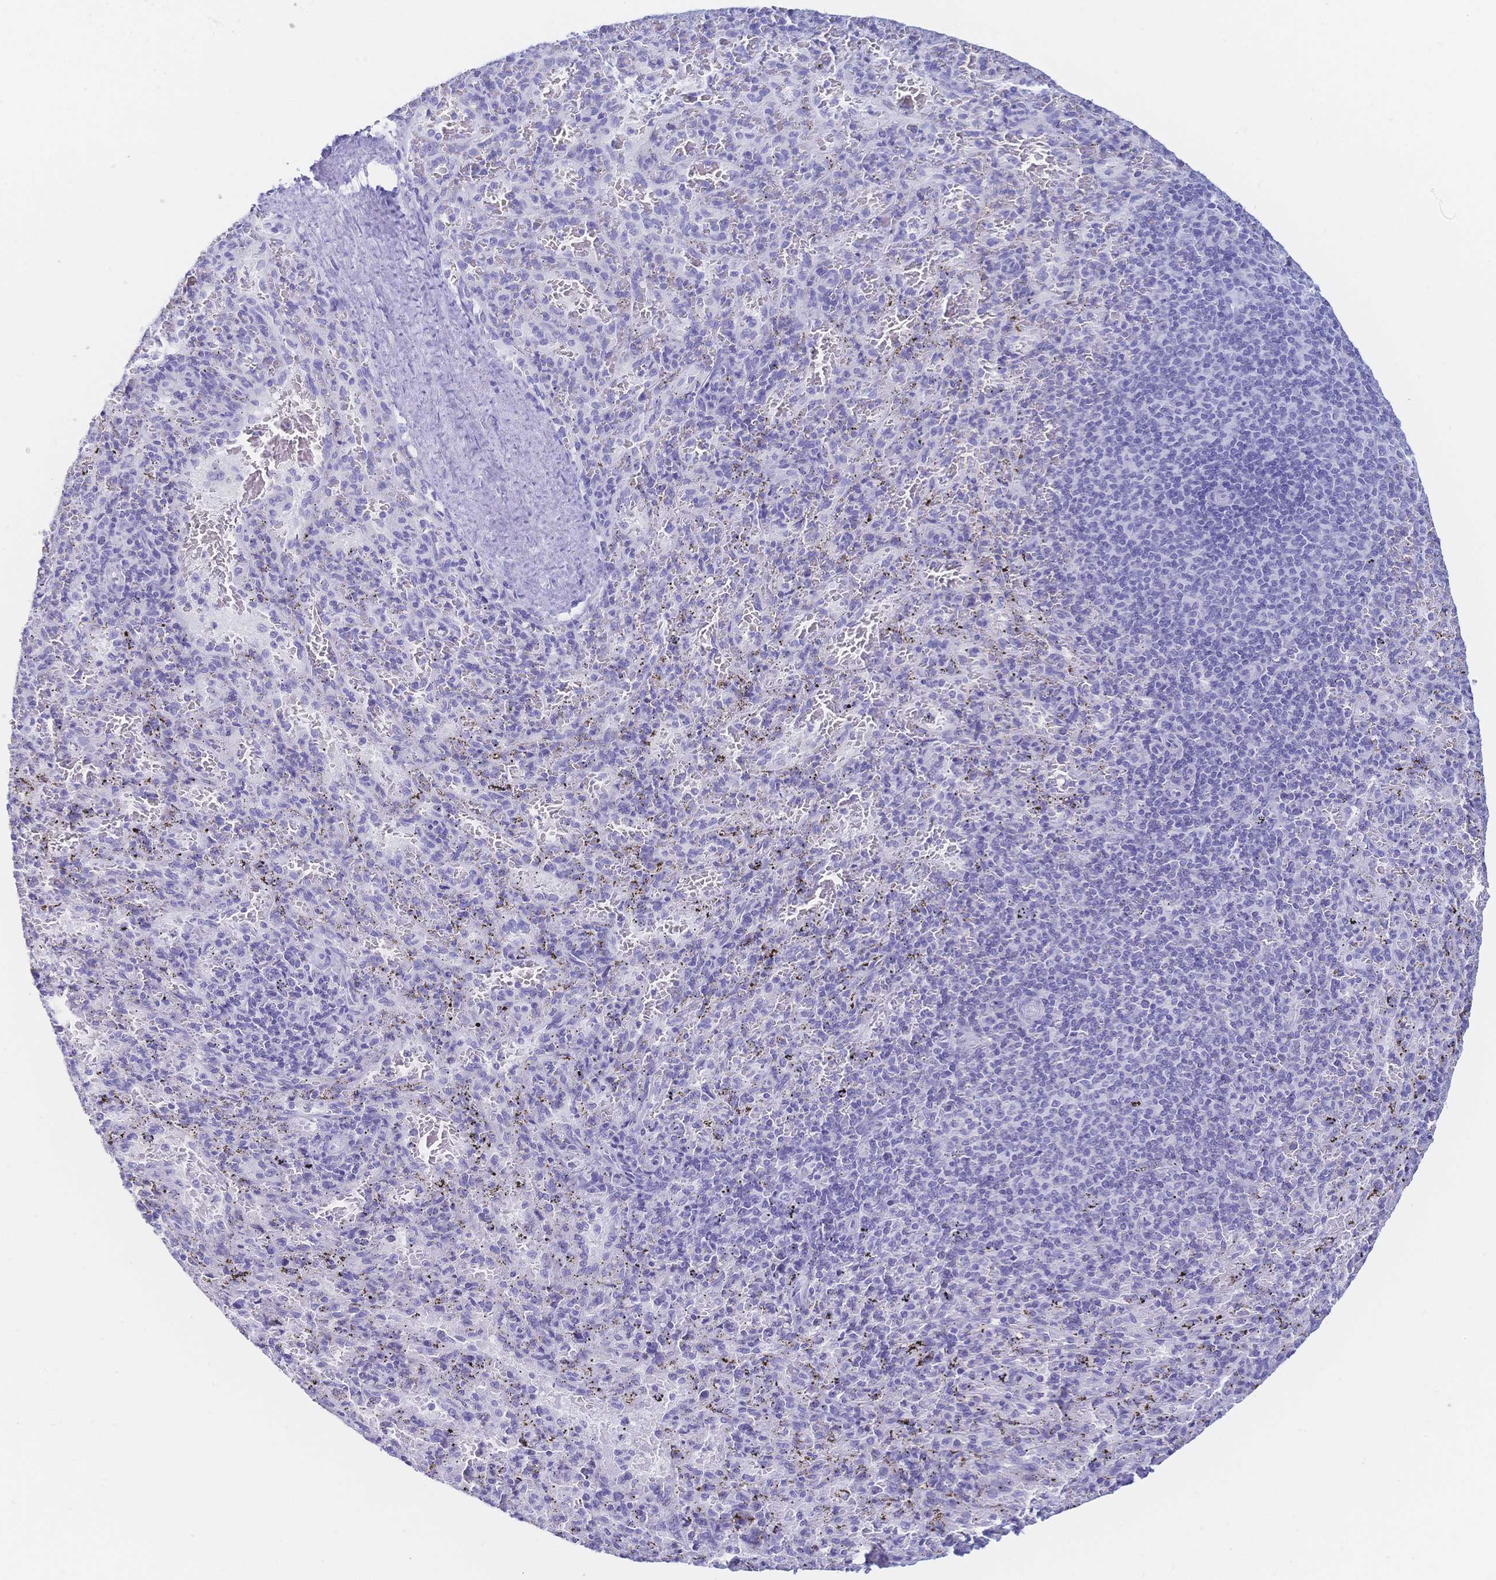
{"staining": {"intensity": "negative", "quantity": "none", "location": "none"}, "tissue": "spleen", "cell_type": "Cells in red pulp", "image_type": "normal", "snomed": [{"axis": "morphology", "description": "Normal tissue, NOS"}, {"axis": "topography", "description": "Spleen"}], "caption": "Cells in red pulp show no significant expression in unremarkable spleen.", "gene": "MEP1B", "patient": {"sex": "male", "age": 57}}